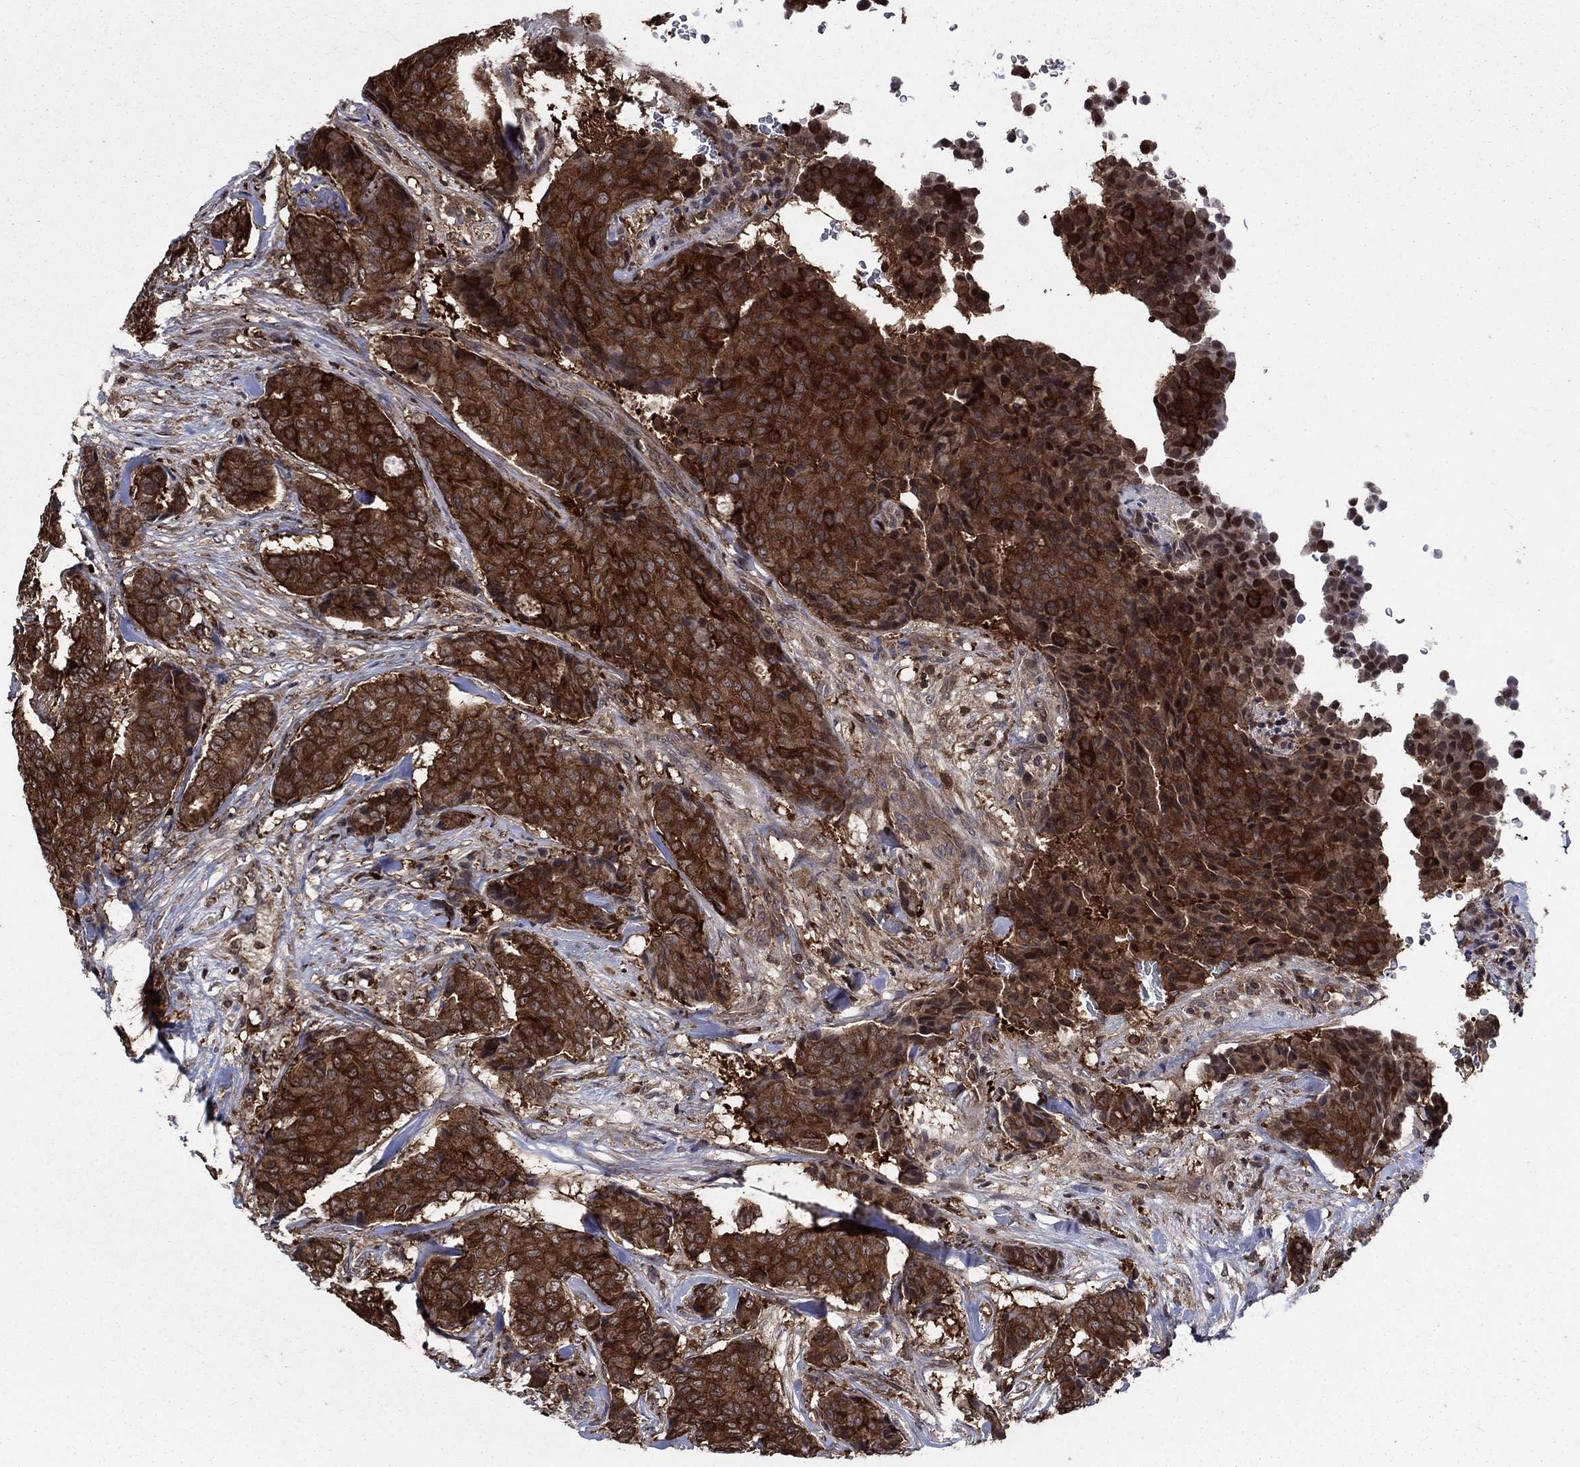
{"staining": {"intensity": "strong", "quantity": ">75%", "location": "cytoplasmic/membranous"}, "tissue": "breast cancer", "cell_type": "Tumor cells", "image_type": "cancer", "snomed": [{"axis": "morphology", "description": "Duct carcinoma"}, {"axis": "topography", "description": "Breast"}], "caption": "High-power microscopy captured an IHC photomicrograph of invasive ductal carcinoma (breast), revealing strong cytoplasmic/membranous positivity in about >75% of tumor cells.", "gene": "CACYBP", "patient": {"sex": "female", "age": 75}}